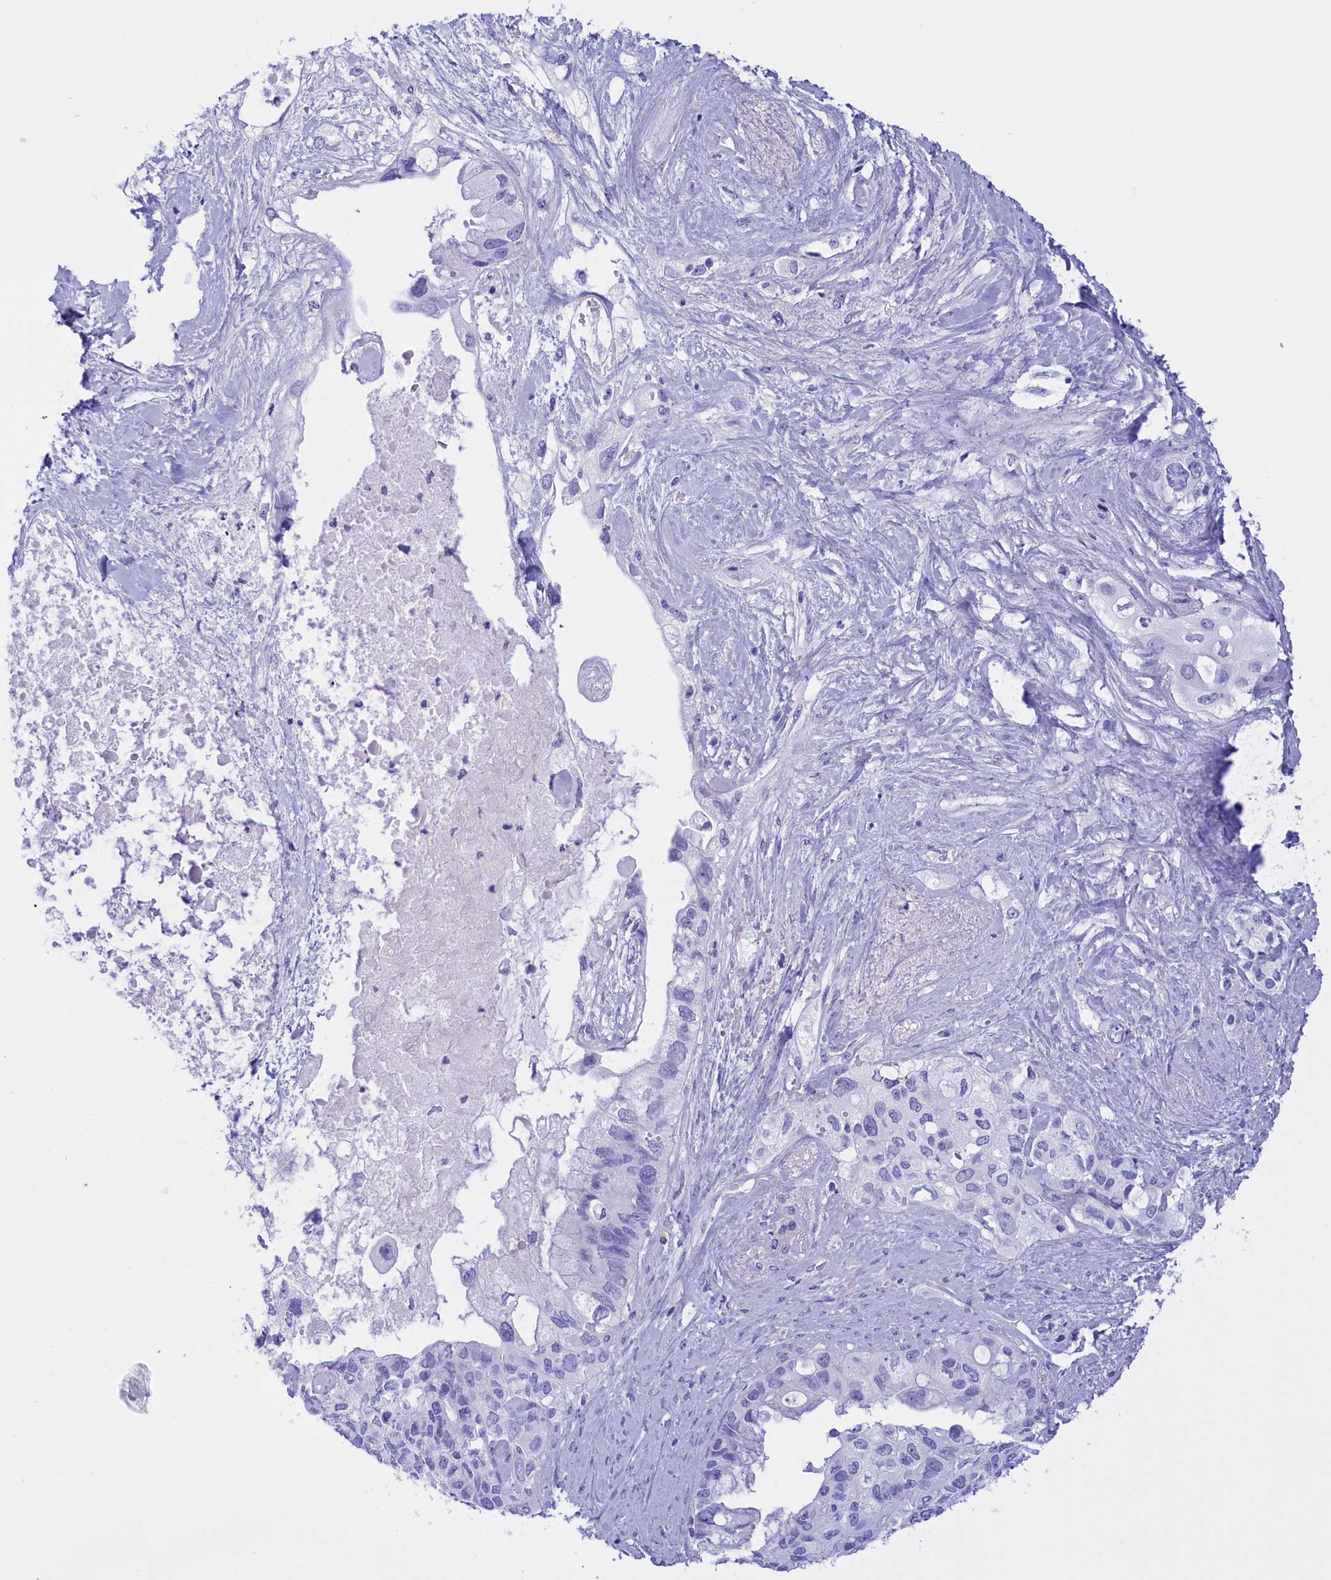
{"staining": {"intensity": "negative", "quantity": "none", "location": "none"}, "tissue": "pancreatic cancer", "cell_type": "Tumor cells", "image_type": "cancer", "snomed": [{"axis": "morphology", "description": "Adenocarcinoma, NOS"}, {"axis": "topography", "description": "Pancreas"}], "caption": "A high-resolution histopathology image shows immunohistochemistry (IHC) staining of pancreatic cancer, which exhibits no significant positivity in tumor cells. The staining is performed using DAB (3,3'-diaminobenzidine) brown chromogen with nuclei counter-stained in using hematoxylin.", "gene": "BRI3", "patient": {"sex": "female", "age": 56}}